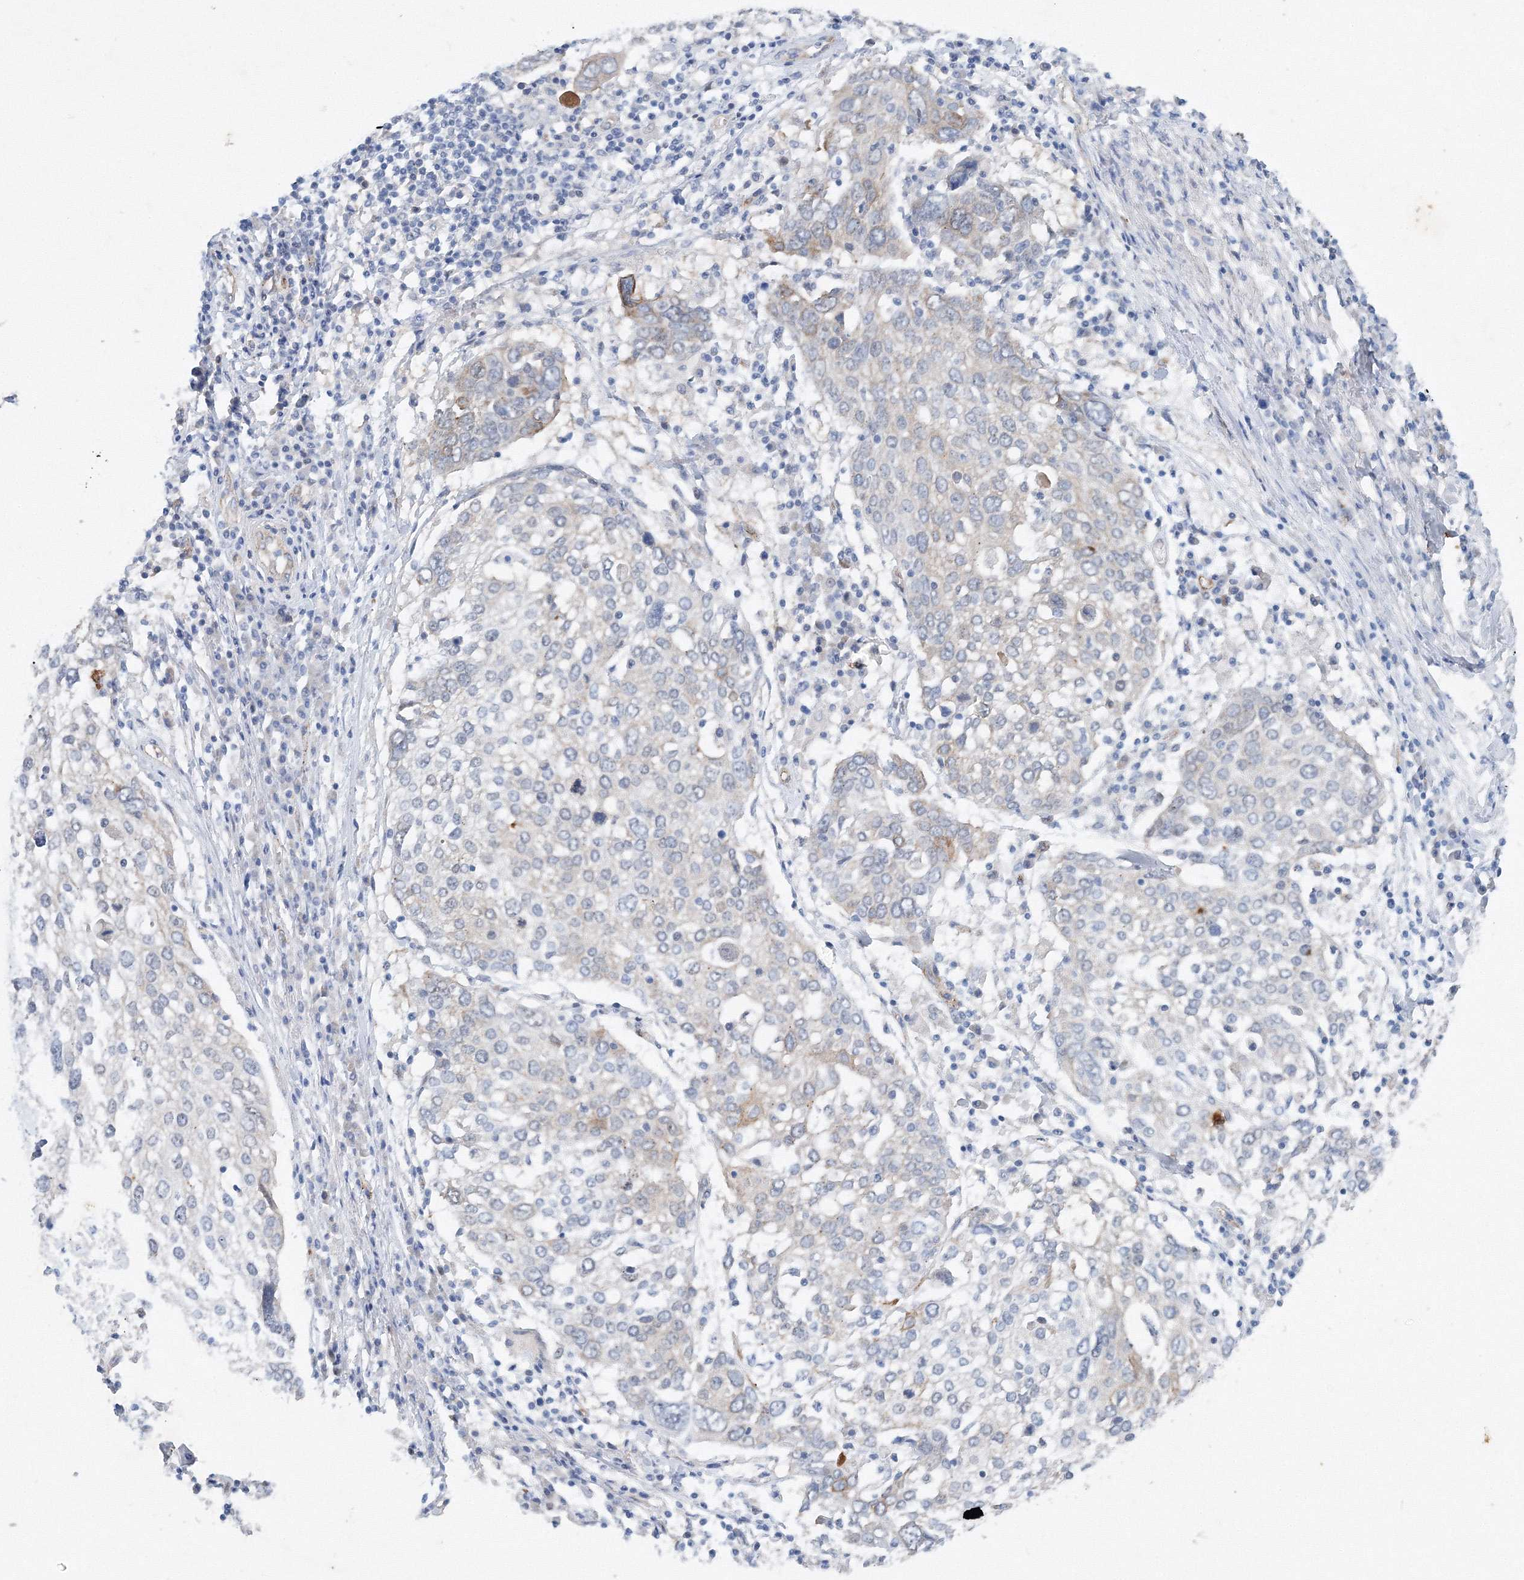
{"staining": {"intensity": "negative", "quantity": "none", "location": "none"}, "tissue": "lung cancer", "cell_type": "Tumor cells", "image_type": "cancer", "snomed": [{"axis": "morphology", "description": "Squamous cell carcinoma, NOS"}, {"axis": "topography", "description": "Lung"}], "caption": "This is an immunohistochemistry (IHC) micrograph of human squamous cell carcinoma (lung). There is no staining in tumor cells.", "gene": "TANC1", "patient": {"sex": "male", "age": 65}}